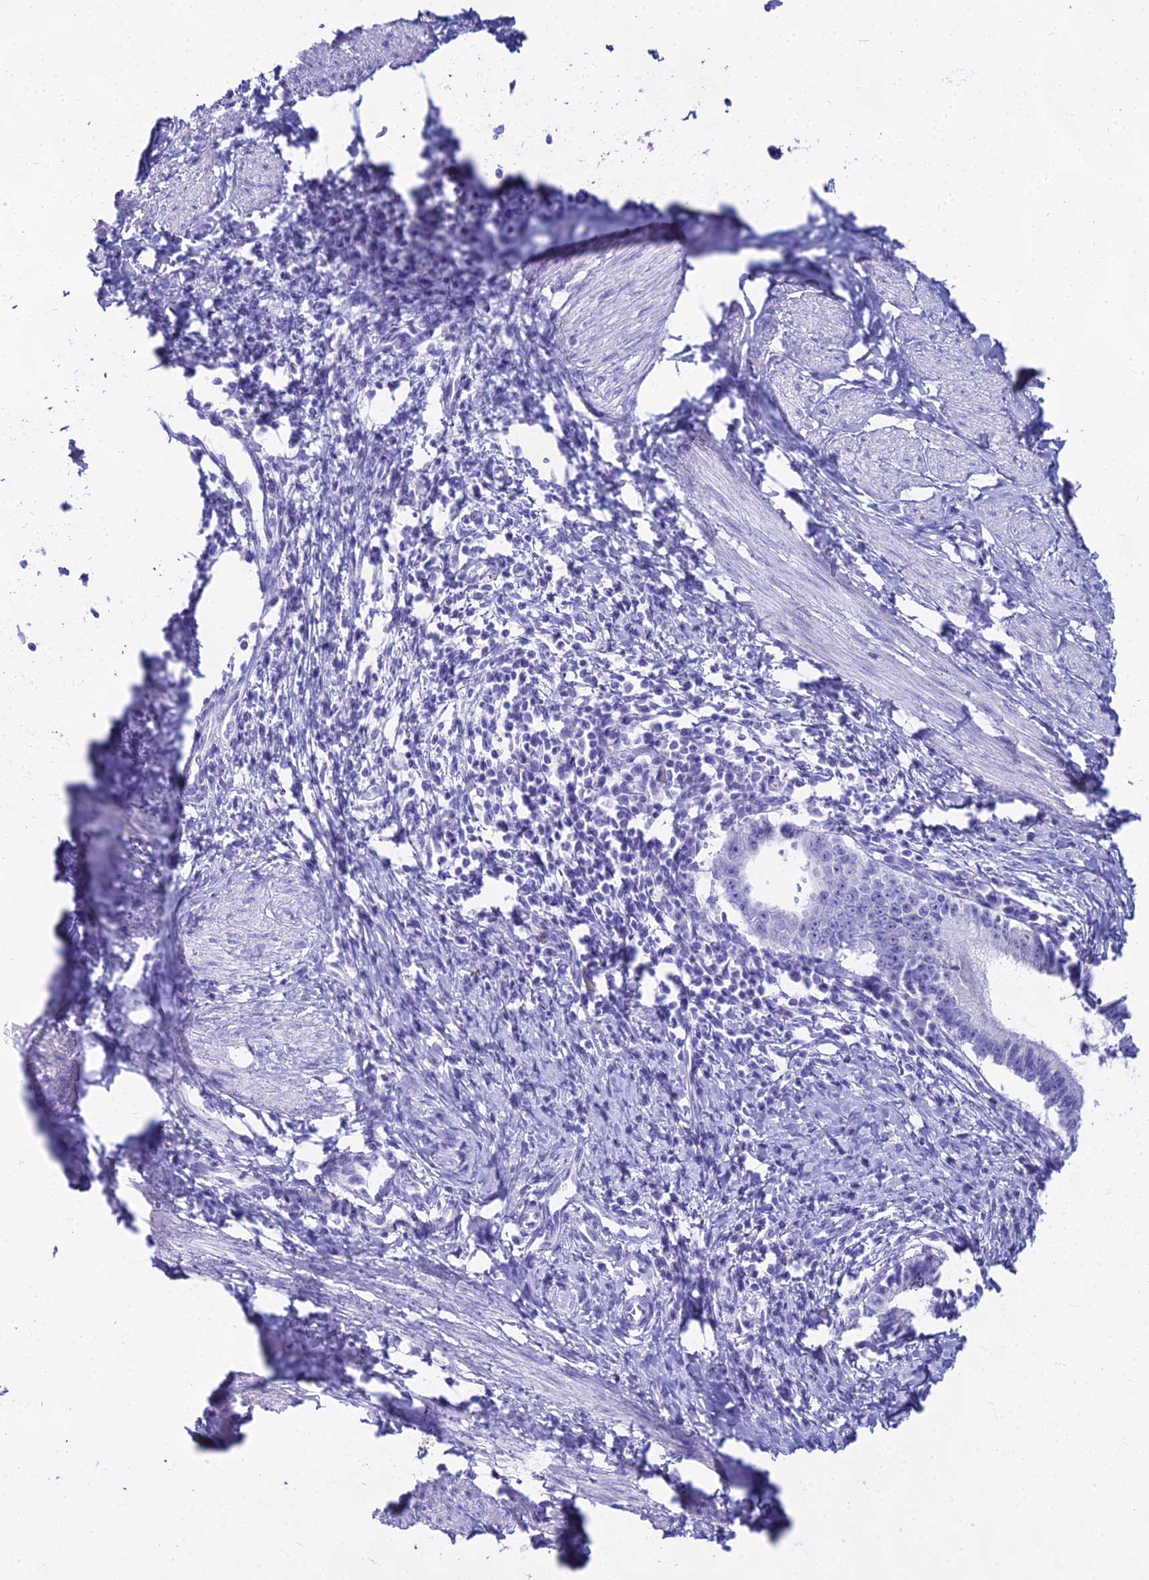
{"staining": {"intensity": "negative", "quantity": "none", "location": "none"}, "tissue": "cervical cancer", "cell_type": "Tumor cells", "image_type": "cancer", "snomed": [{"axis": "morphology", "description": "Adenocarcinoma, NOS"}, {"axis": "topography", "description": "Cervix"}], "caption": "High magnification brightfield microscopy of cervical cancer (adenocarcinoma) stained with DAB (3,3'-diaminobenzidine) (brown) and counterstained with hematoxylin (blue): tumor cells show no significant positivity. (Stains: DAB IHC with hematoxylin counter stain, Microscopy: brightfield microscopy at high magnification).", "gene": "CGB2", "patient": {"sex": "female", "age": 36}}